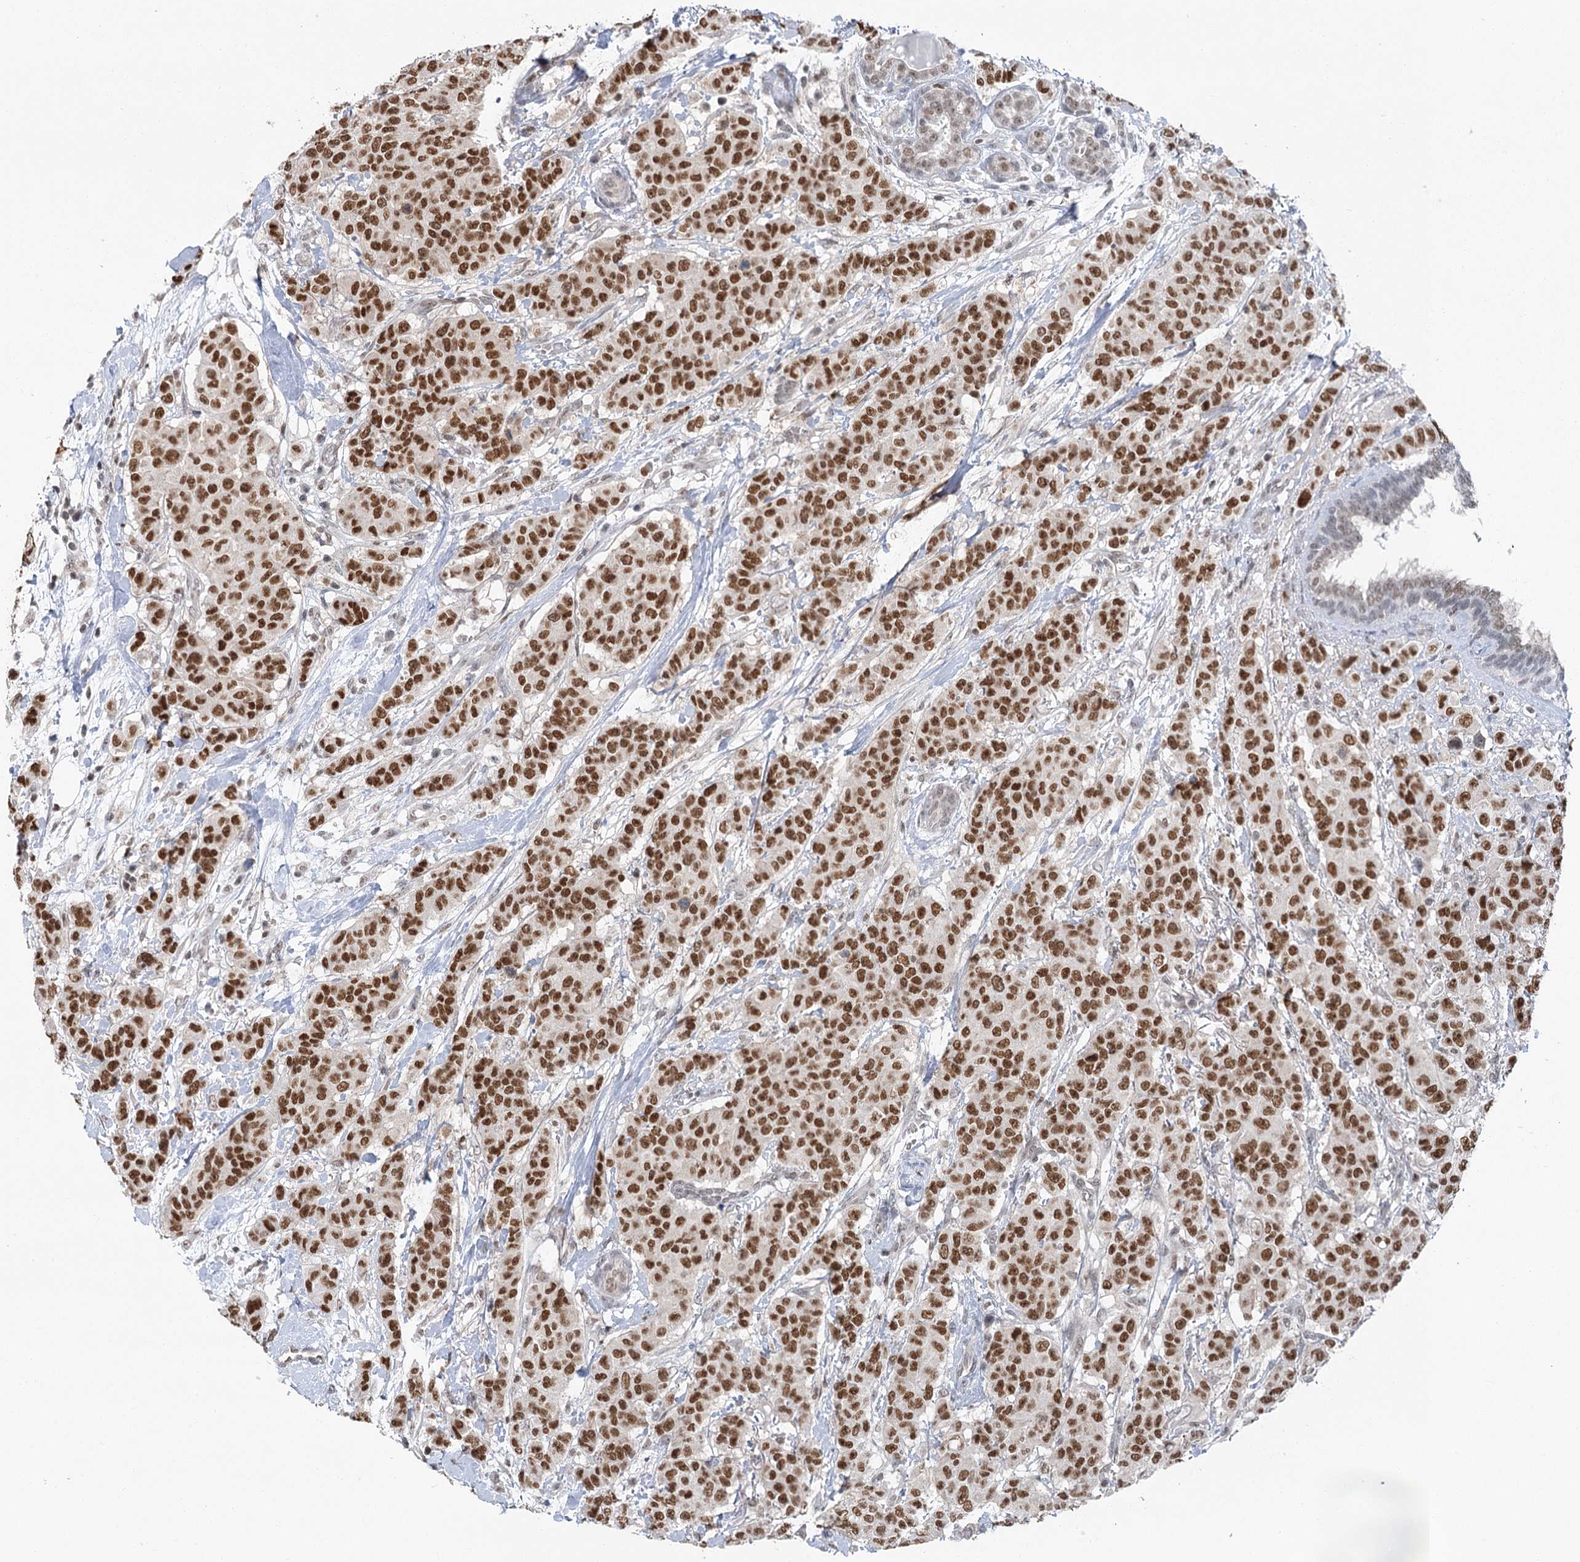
{"staining": {"intensity": "moderate", "quantity": ">75%", "location": "nuclear"}, "tissue": "breast cancer", "cell_type": "Tumor cells", "image_type": "cancer", "snomed": [{"axis": "morphology", "description": "Duct carcinoma"}, {"axis": "topography", "description": "Breast"}], "caption": "Approximately >75% of tumor cells in intraductal carcinoma (breast) exhibit moderate nuclear protein staining as visualized by brown immunohistochemical staining.", "gene": "PDS5A", "patient": {"sex": "female", "age": 40}}